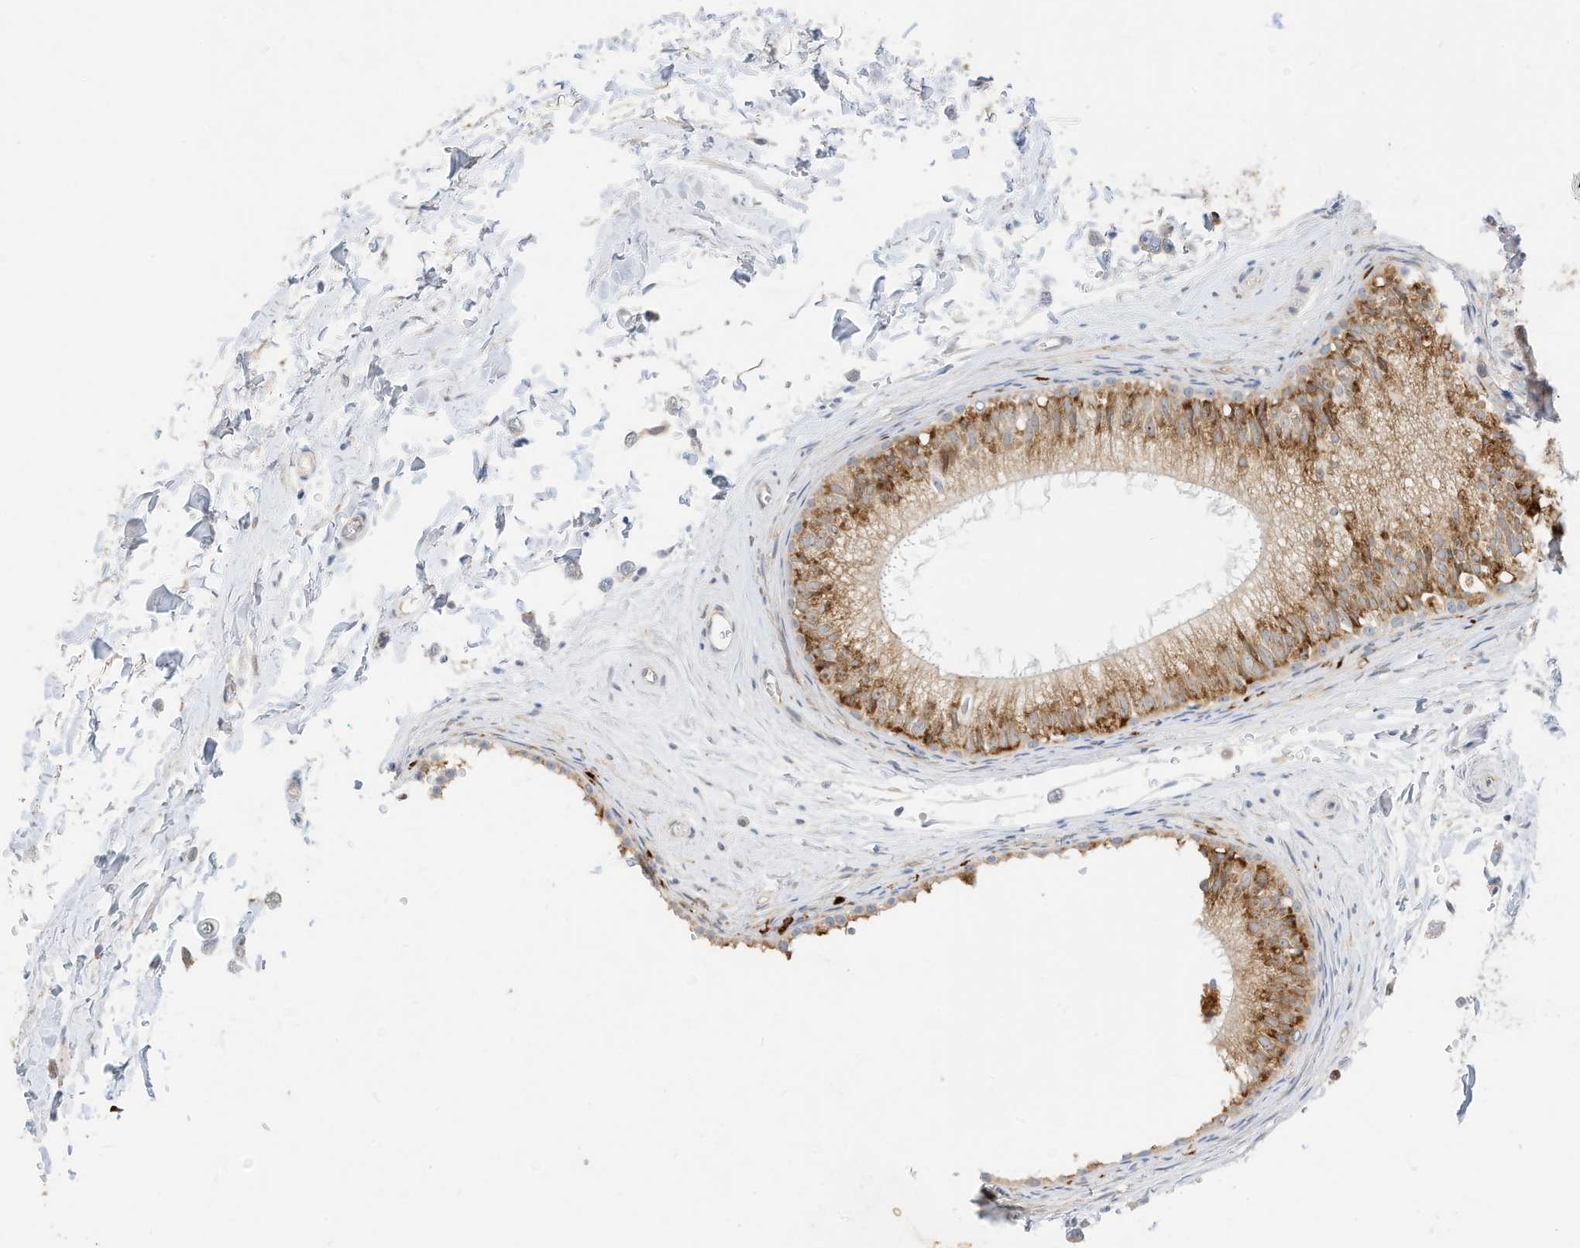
{"staining": {"intensity": "moderate", "quantity": ">75%", "location": "cytoplasmic/membranous"}, "tissue": "epididymis", "cell_type": "Glandular cells", "image_type": "normal", "snomed": [{"axis": "morphology", "description": "Normal tissue, NOS"}, {"axis": "topography", "description": "Epididymis"}], "caption": "Immunohistochemistry histopathology image of normal epididymis: human epididymis stained using immunohistochemistry (IHC) displays medium levels of moderate protein expression localized specifically in the cytoplasmic/membranous of glandular cells, appearing as a cytoplasmic/membranous brown color.", "gene": "STT3A", "patient": {"sex": "male", "age": 34}}